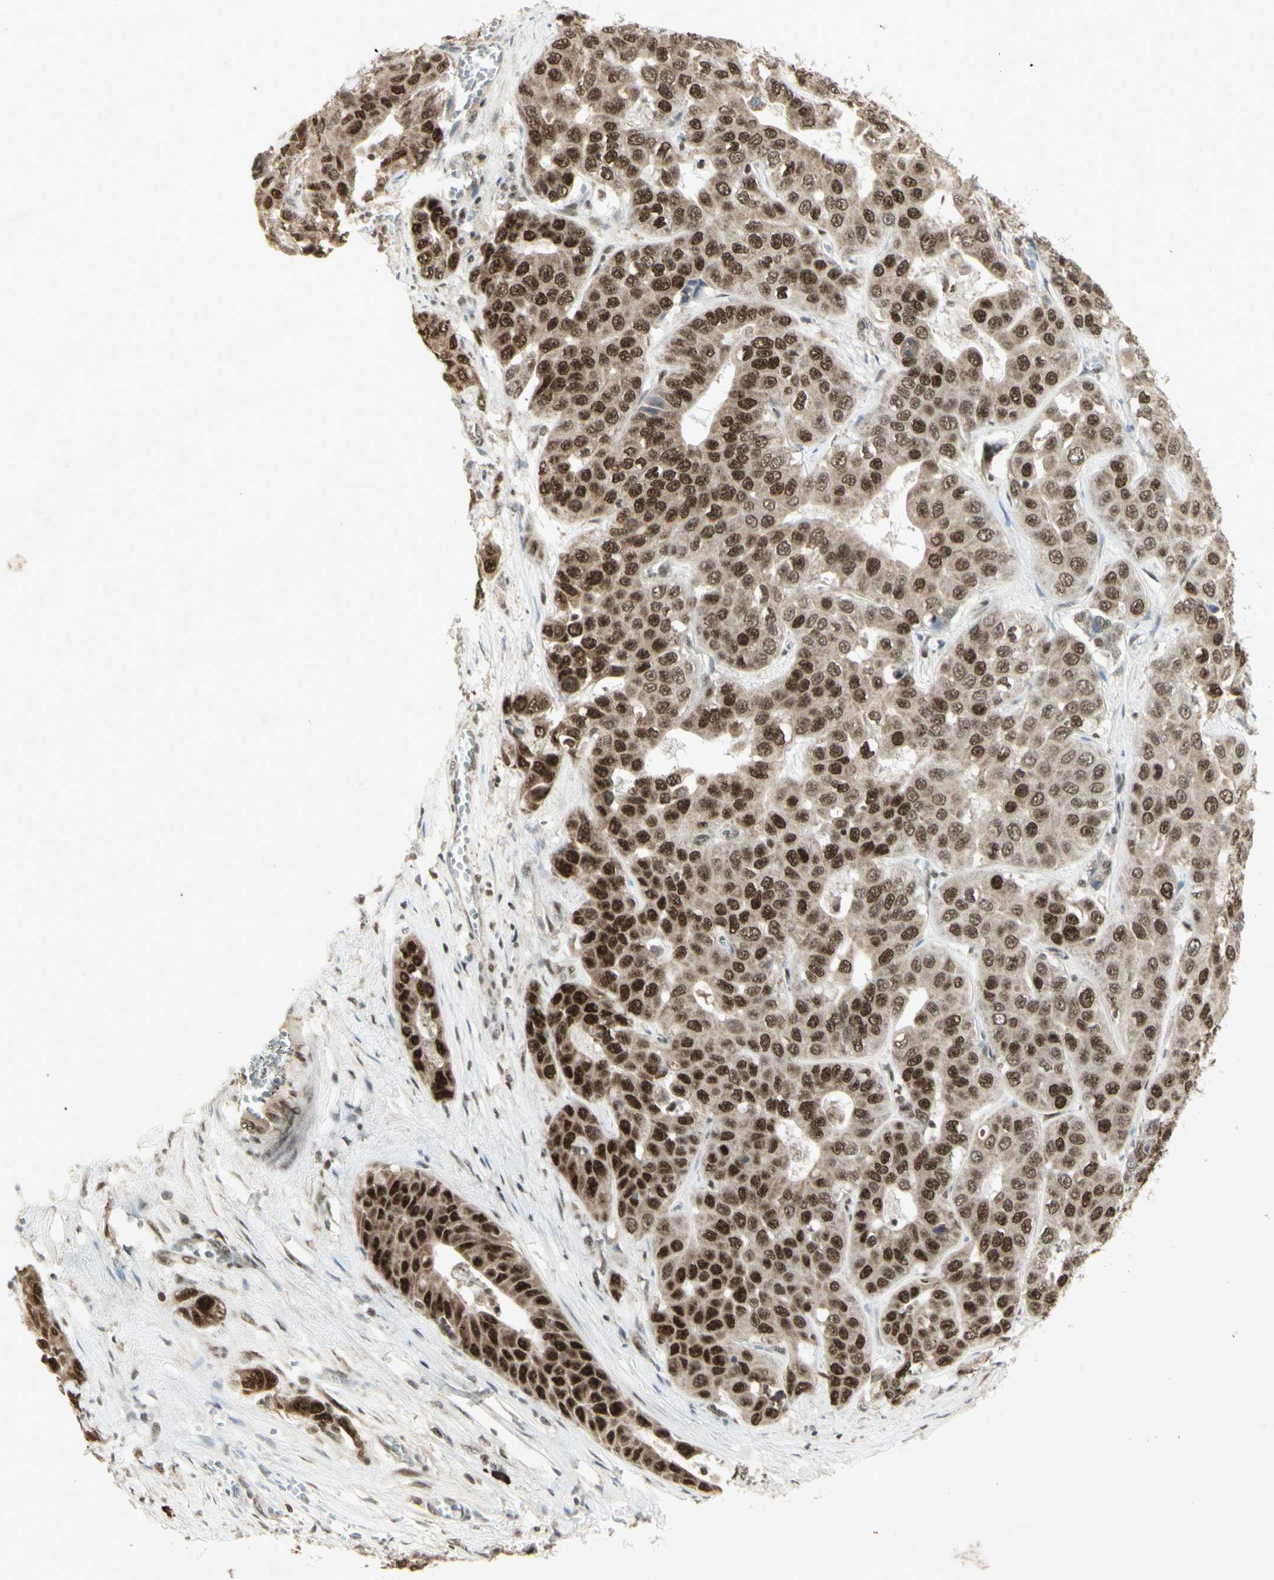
{"staining": {"intensity": "strong", "quantity": "25%-75%", "location": "nuclear"}, "tissue": "liver cancer", "cell_type": "Tumor cells", "image_type": "cancer", "snomed": [{"axis": "morphology", "description": "Cholangiocarcinoma"}, {"axis": "topography", "description": "Liver"}], "caption": "High-power microscopy captured an immunohistochemistry photomicrograph of liver cancer, revealing strong nuclear staining in about 25%-75% of tumor cells. The staining was performed using DAB (3,3'-diaminobenzidine), with brown indicating positive protein expression. Nuclei are stained blue with hematoxylin.", "gene": "CCNT1", "patient": {"sex": "female", "age": 52}}